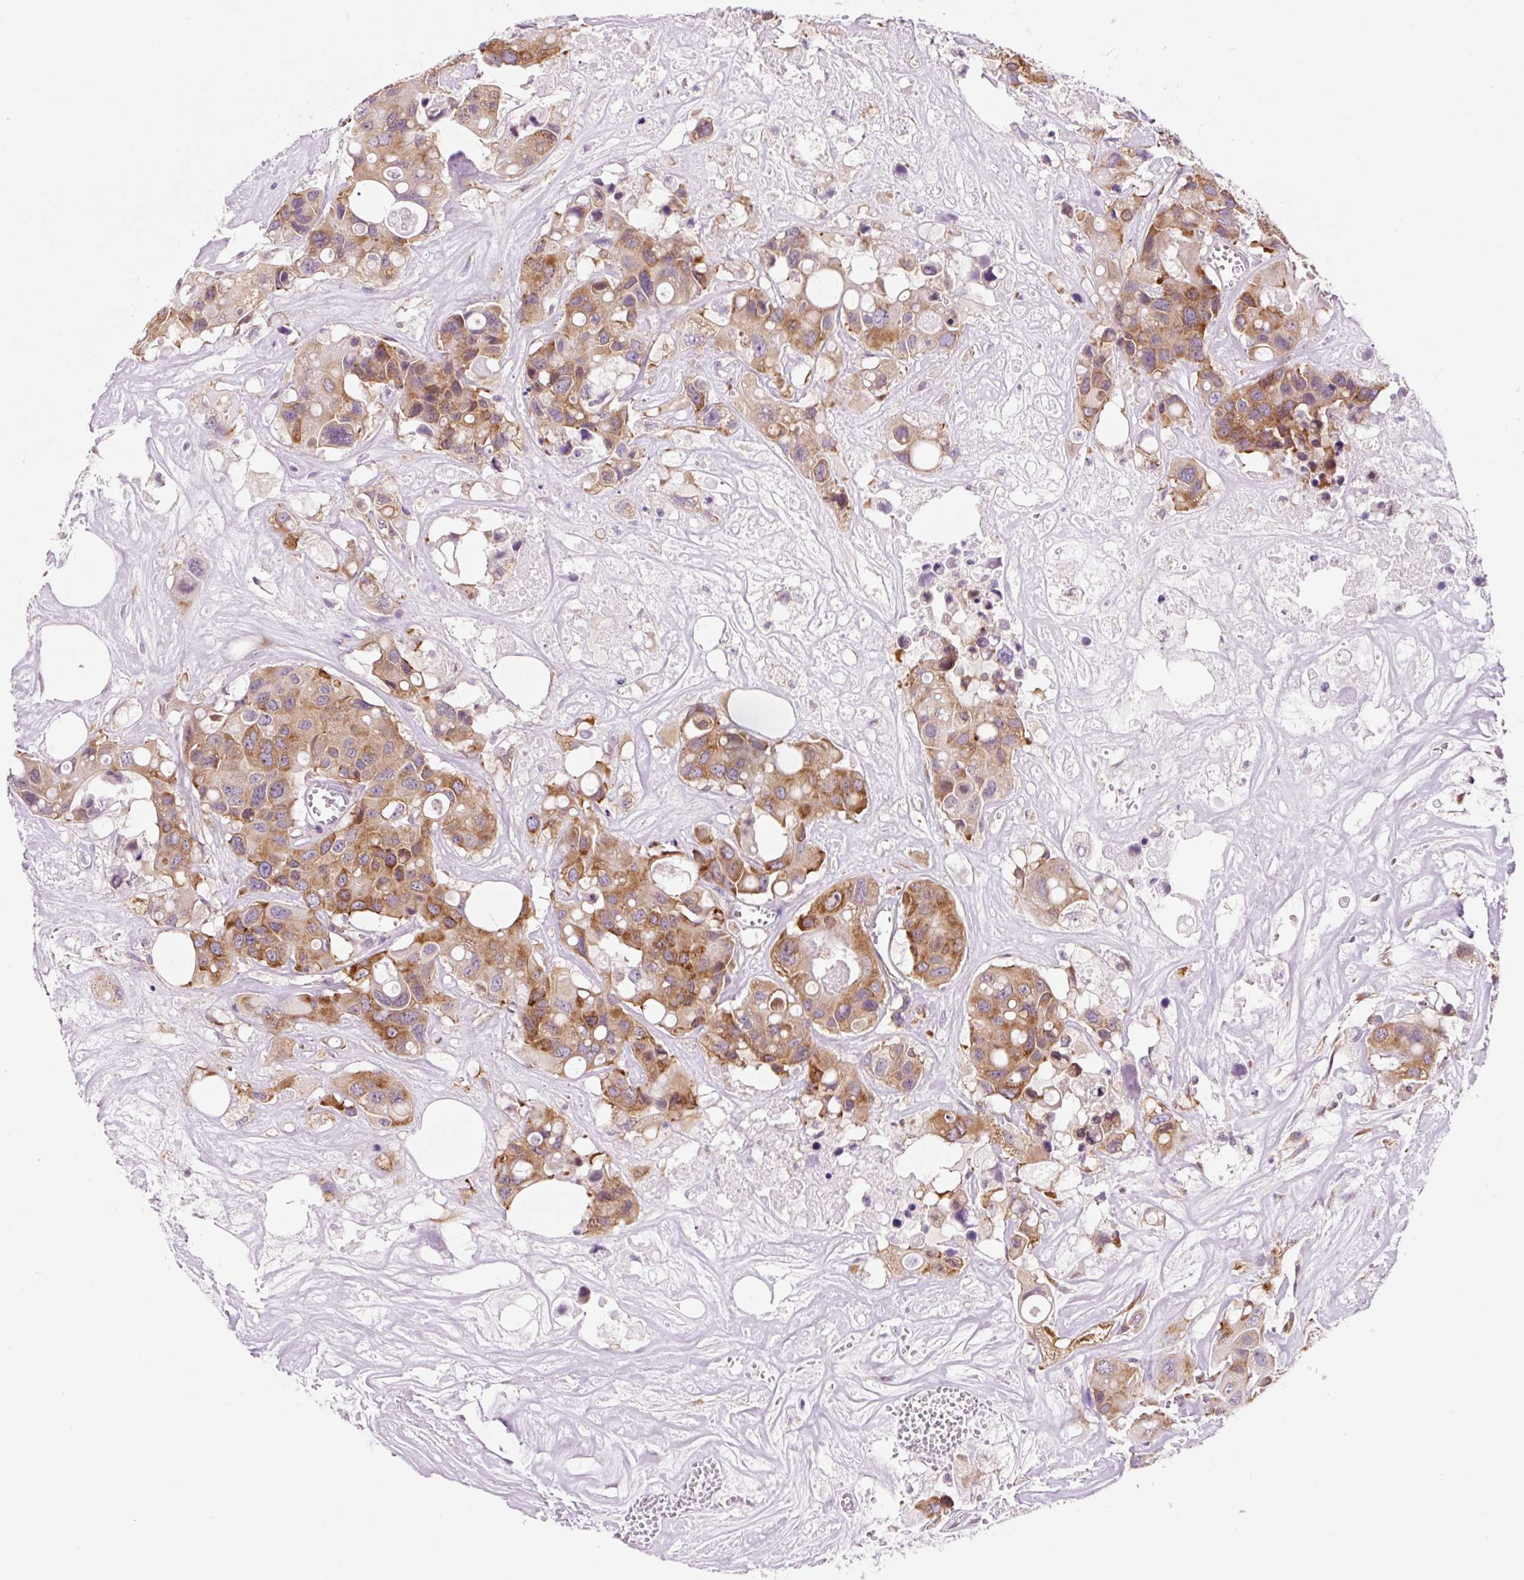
{"staining": {"intensity": "moderate", "quantity": ">75%", "location": "cytoplasmic/membranous"}, "tissue": "colorectal cancer", "cell_type": "Tumor cells", "image_type": "cancer", "snomed": [{"axis": "morphology", "description": "Adenocarcinoma, NOS"}, {"axis": "topography", "description": "Colon"}], "caption": "Immunohistochemistry image of human colorectal adenocarcinoma stained for a protein (brown), which reveals medium levels of moderate cytoplasmic/membranous expression in approximately >75% of tumor cells.", "gene": "RPL41", "patient": {"sex": "male", "age": 77}}